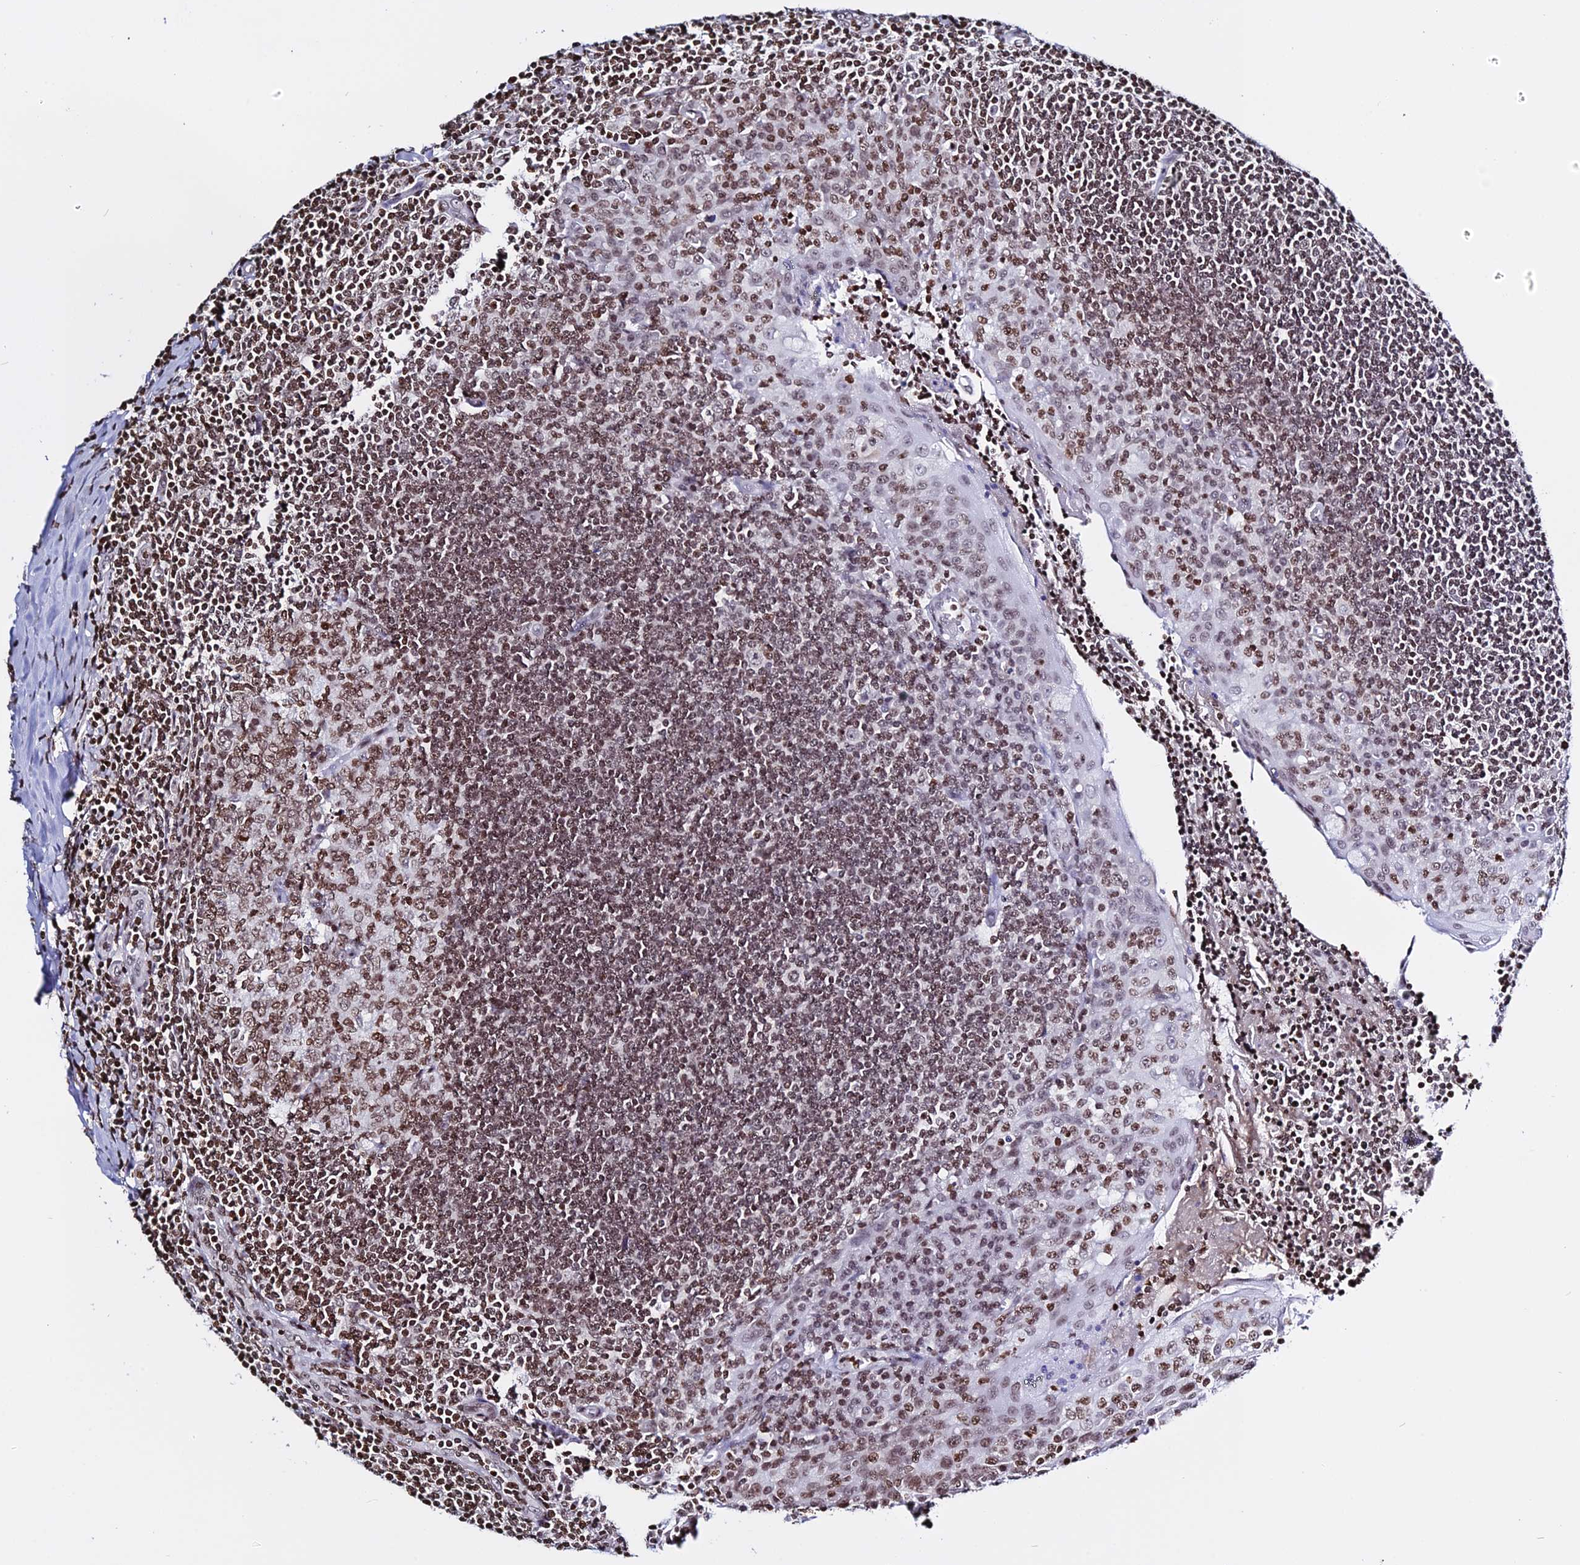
{"staining": {"intensity": "moderate", "quantity": ">75%", "location": "nuclear"}, "tissue": "tonsil", "cell_type": "Germinal center cells", "image_type": "normal", "snomed": [{"axis": "morphology", "description": "Normal tissue, NOS"}, {"axis": "topography", "description": "Tonsil"}], "caption": "Approximately >75% of germinal center cells in normal tonsil show moderate nuclear protein staining as visualized by brown immunohistochemical staining.", "gene": "ENSG00000282988", "patient": {"sex": "male", "age": 27}}